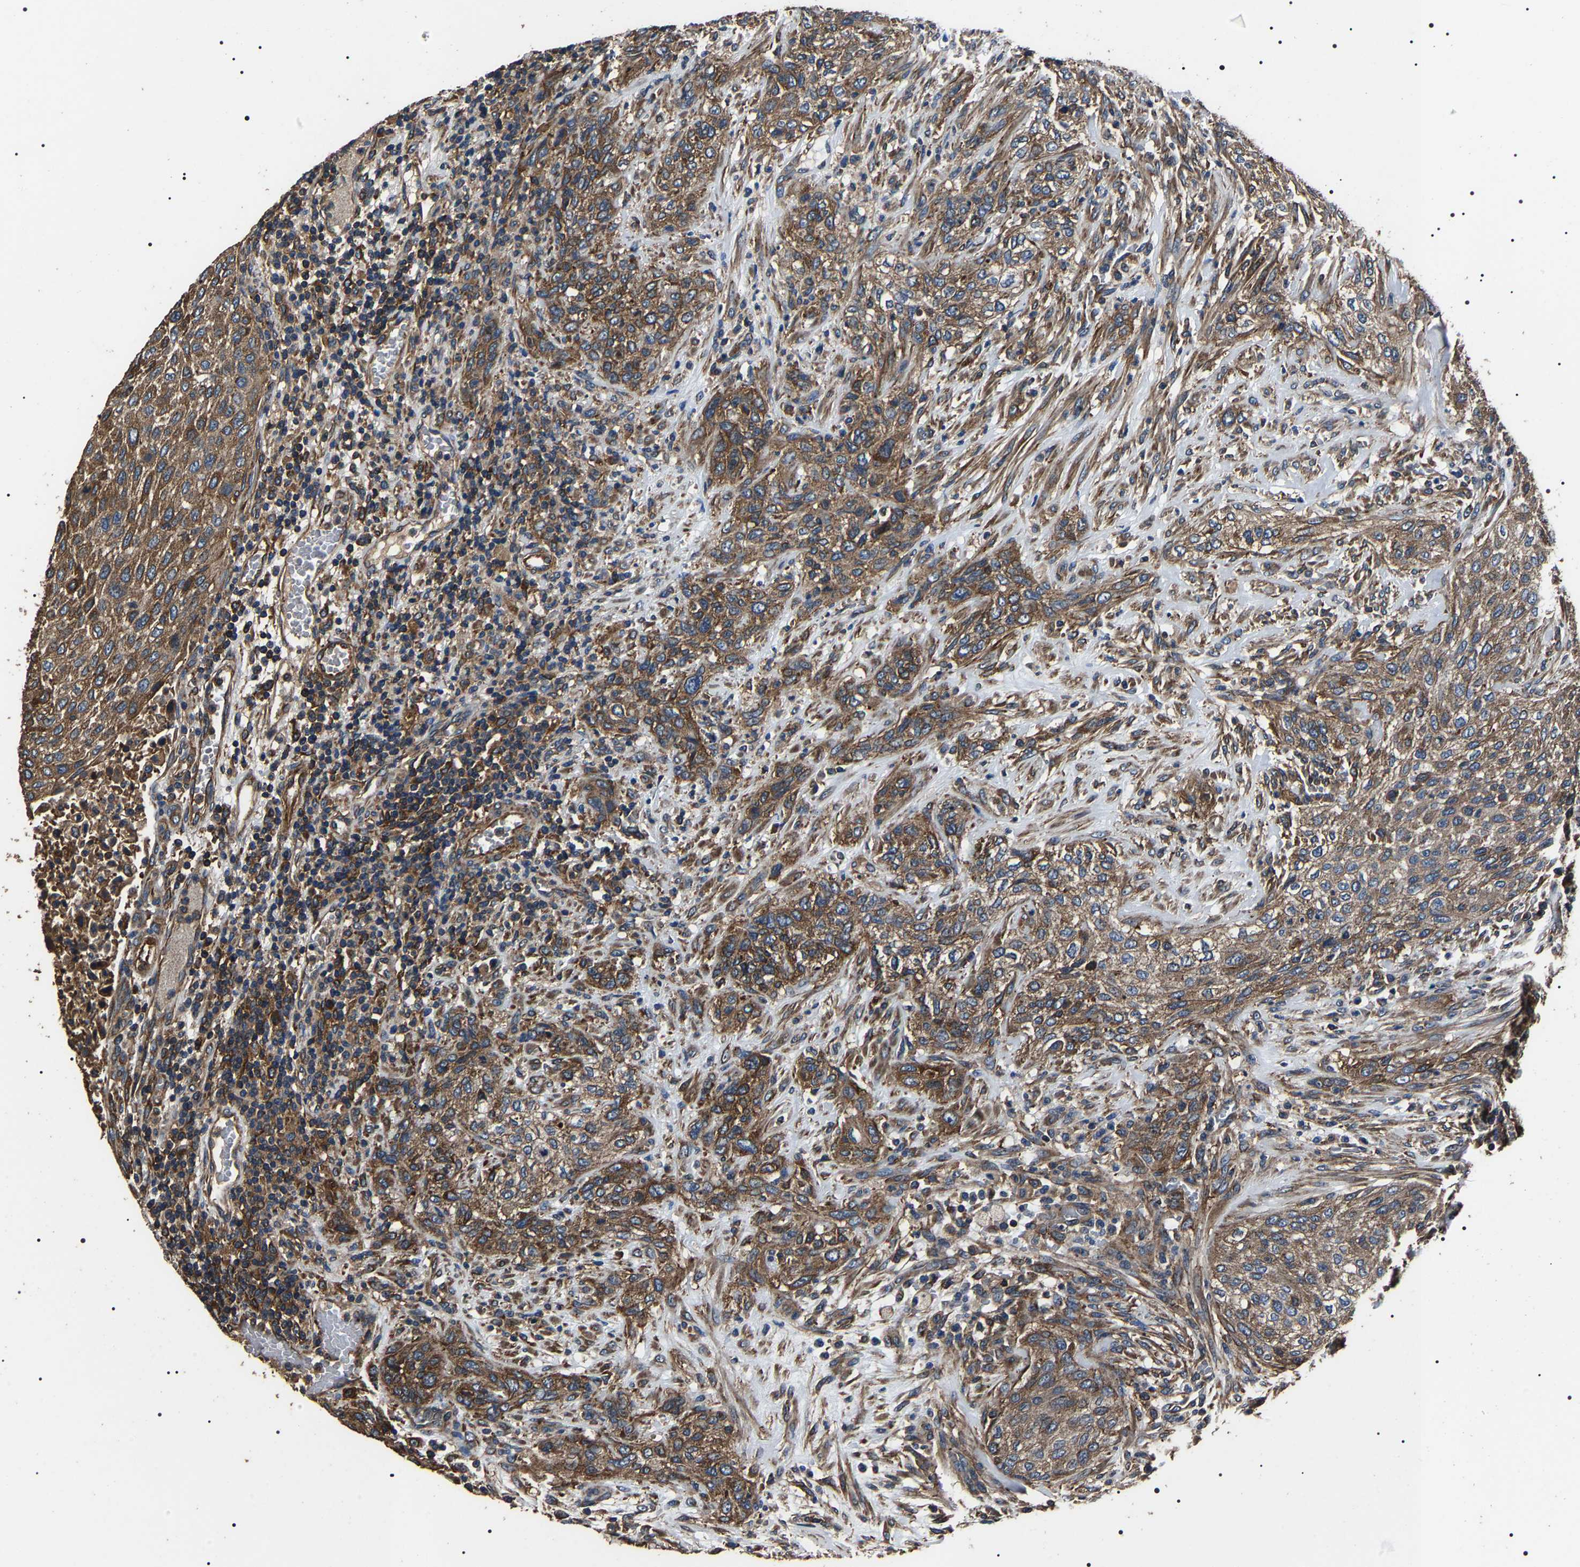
{"staining": {"intensity": "moderate", "quantity": ">75%", "location": "cytoplasmic/membranous"}, "tissue": "urothelial cancer", "cell_type": "Tumor cells", "image_type": "cancer", "snomed": [{"axis": "morphology", "description": "Urothelial carcinoma, Low grade"}, {"axis": "morphology", "description": "Urothelial carcinoma, High grade"}, {"axis": "topography", "description": "Urinary bladder"}], "caption": "A brown stain labels moderate cytoplasmic/membranous expression of a protein in human urothelial carcinoma (low-grade) tumor cells.", "gene": "HSCB", "patient": {"sex": "male", "age": 35}}